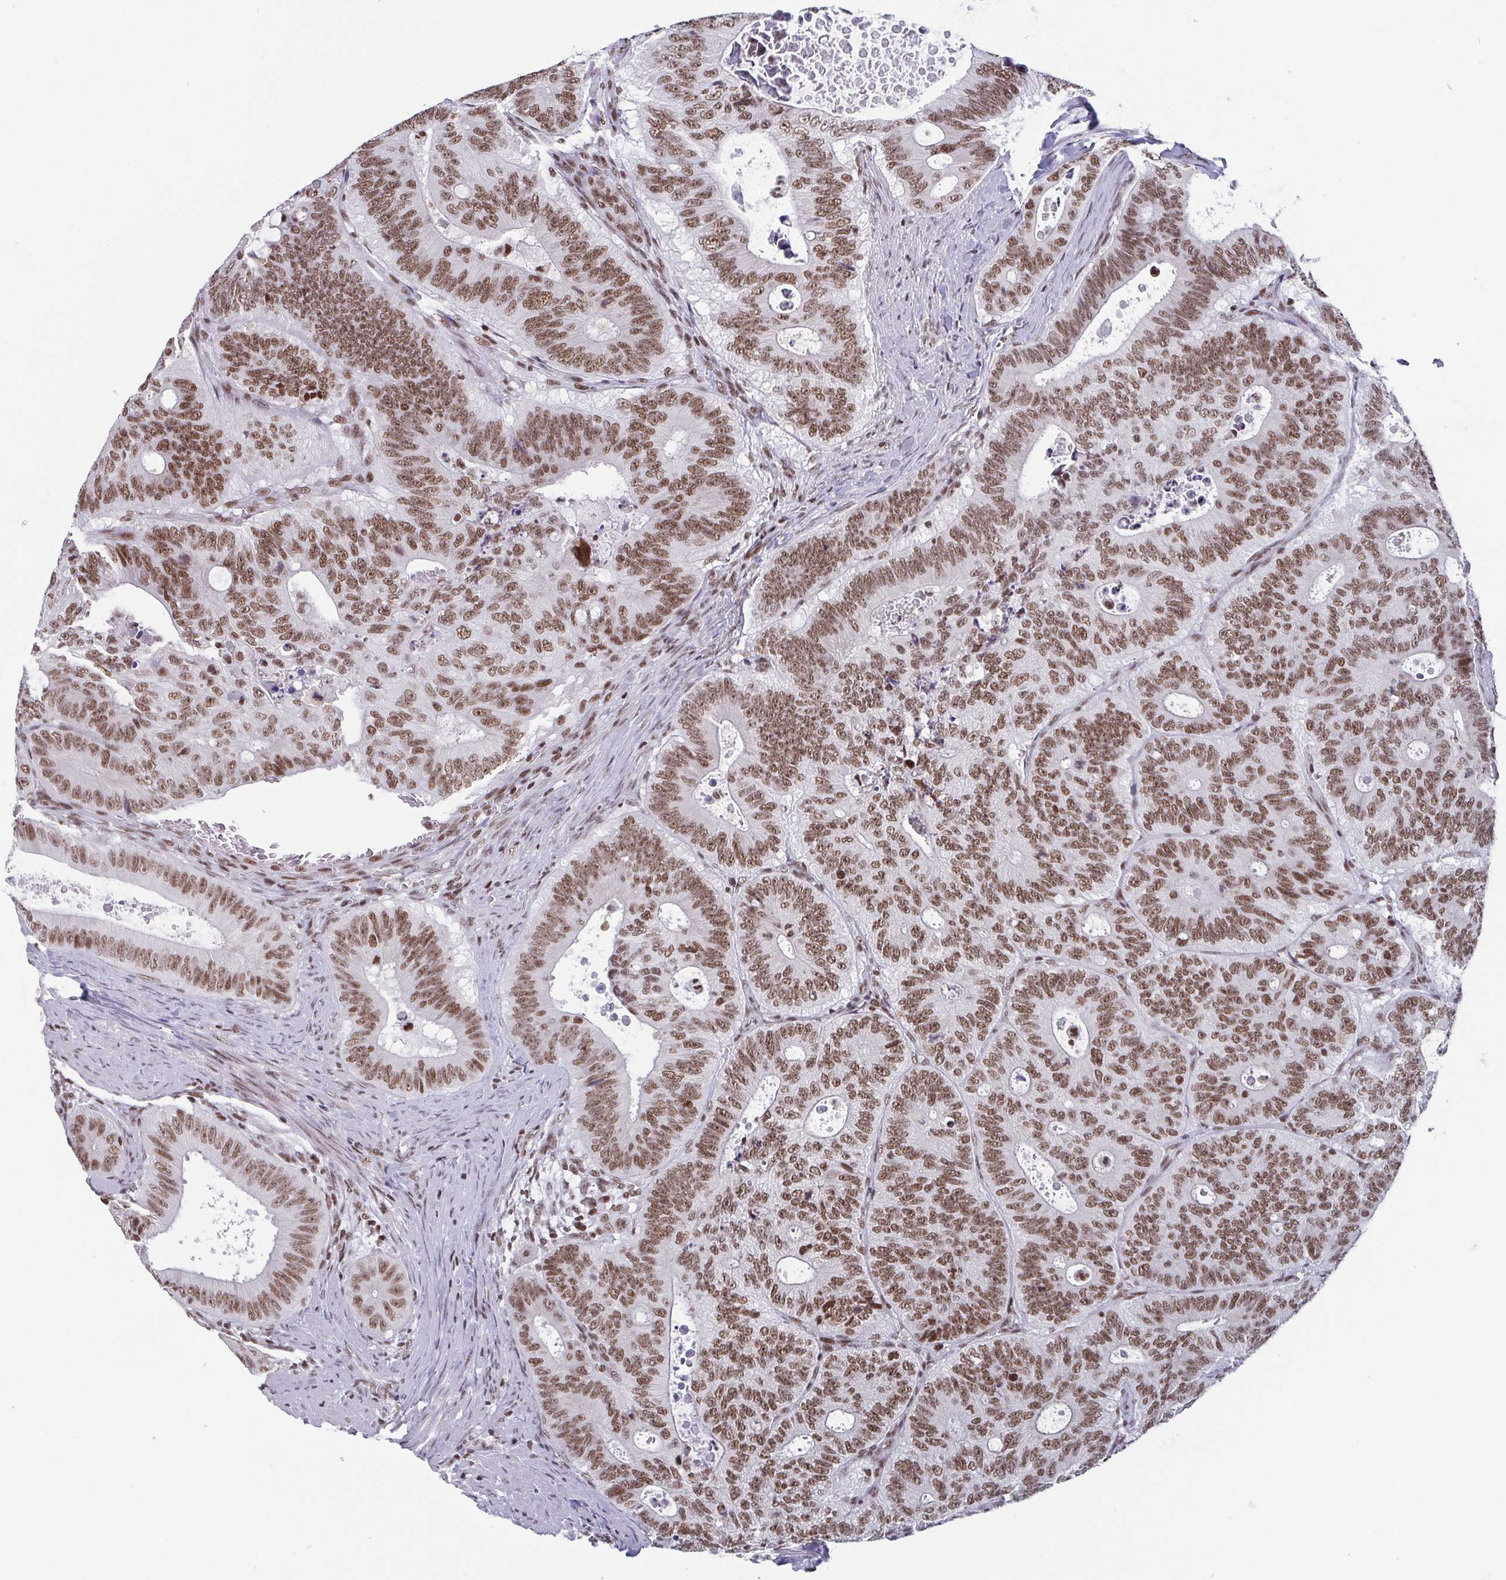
{"staining": {"intensity": "moderate", "quantity": ">75%", "location": "nuclear"}, "tissue": "colorectal cancer", "cell_type": "Tumor cells", "image_type": "cancer", "snomed": [{"axis": "morphology", "description": "Adenocarcinoma, NOS"}, {"axis": "topography", "description": "Colon"}], "caption": "Immunohistochemical staining of human colorectal cancer reveals moderate nuclear protein positivity in about >75% of tumor cells. The protein is shown in brown color, while the nuclei are stained blue.", "gene": "CTCF", "patient": {"sex": "male", "age": 62}}